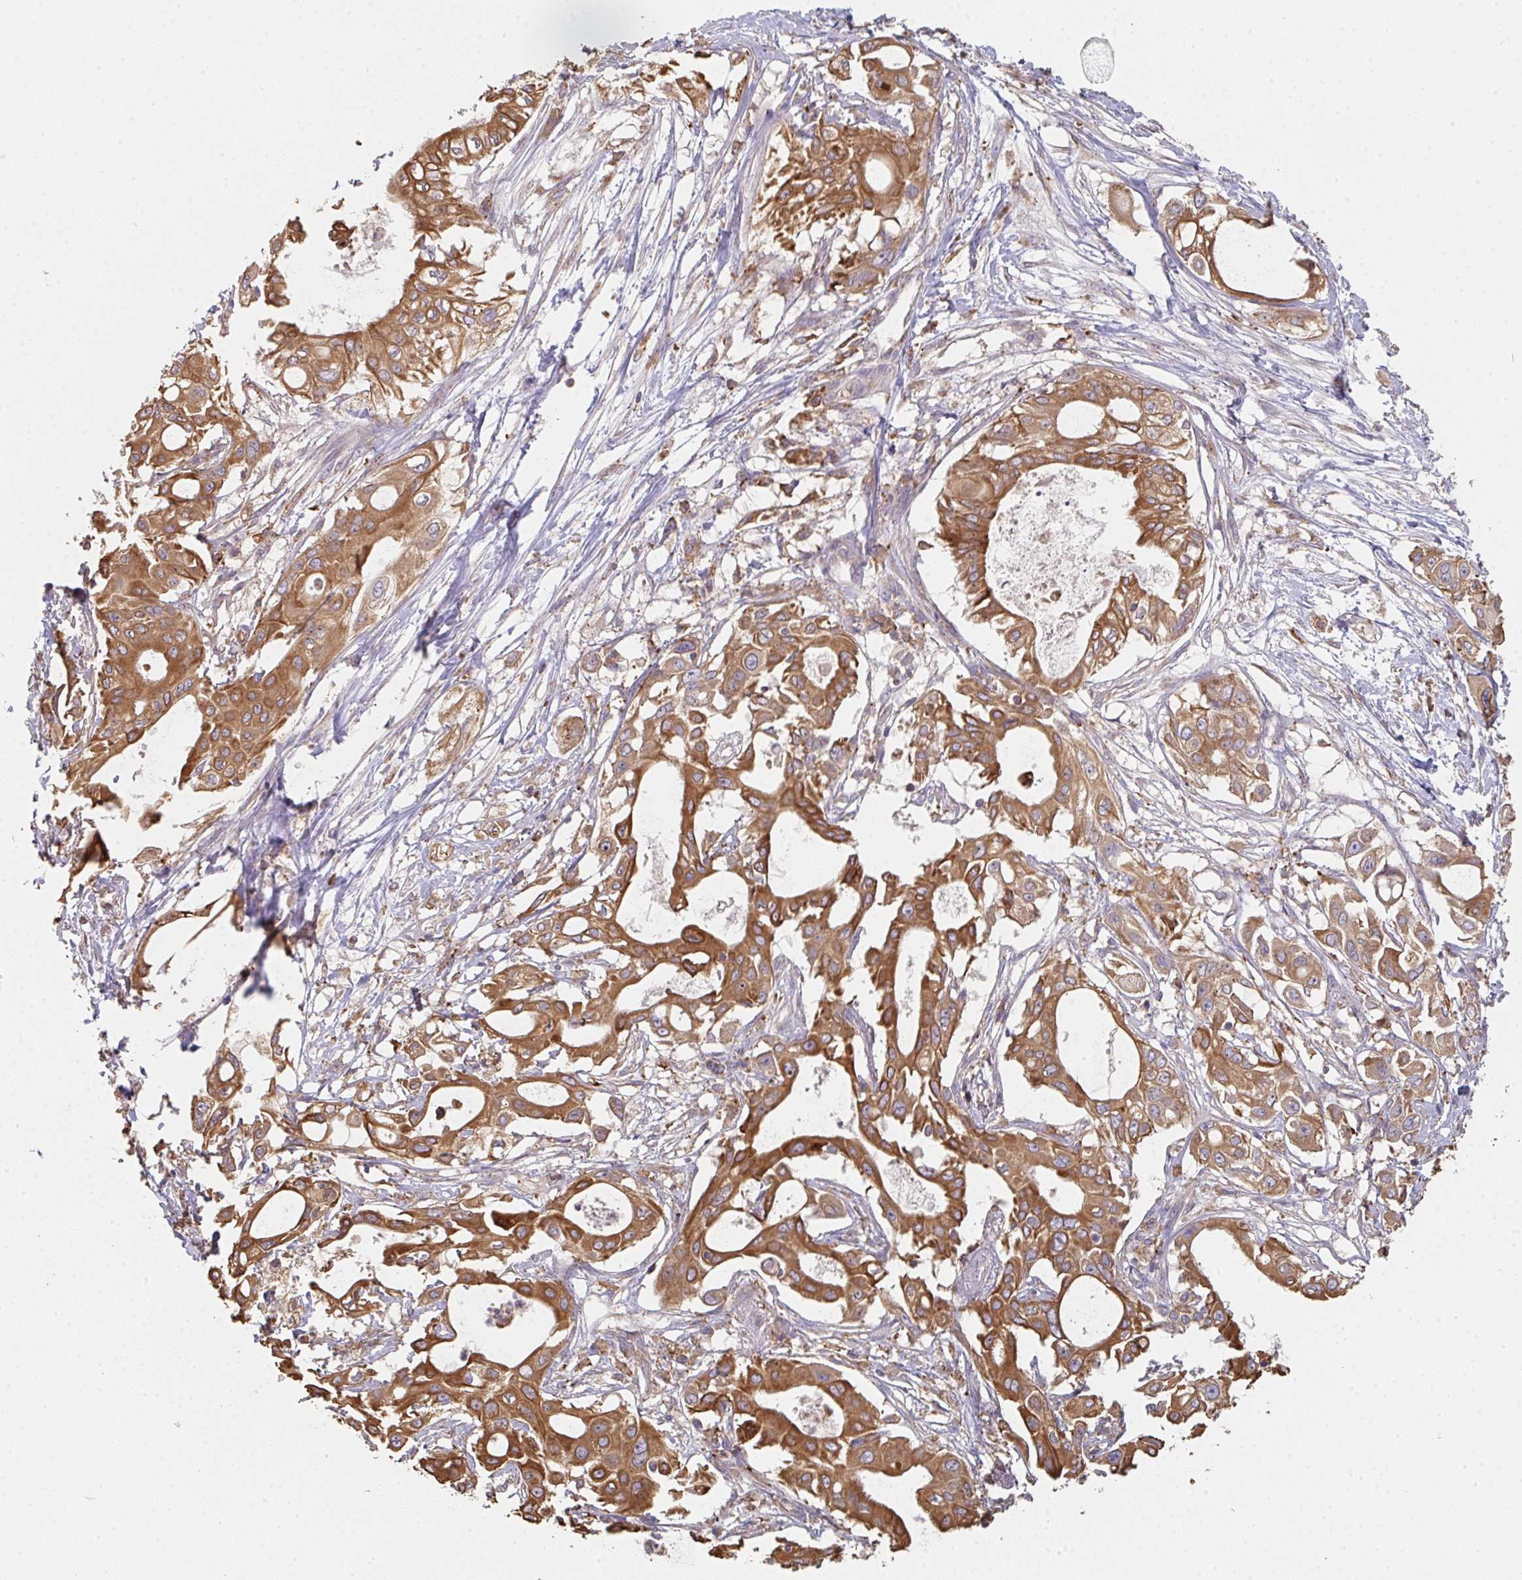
{"staining": {"intensity": "moderate", "quantity": ">75%", "location": "cytoplasmic/membranous"}, "tissue": "pancreatic cancer", "cell_type": "Tumor cells", "image_type": "cancer", "snomed": [{"axis": "morphology", "description": "Adenocarcinoma, NOS"}, {"axis": "topography", "description": "Pancreas"}], "caption": "Brown immunohistochemical staining in pancreatic cancer displays moderate cytoplasmic/membranous positivity in about >75% of tumor cells. The staining is performed using DAB brown chromogen to label protein expression. The nuclei are counter-stained blue using hematoxylin.", "gene": "POLG", "patient": {"sex": "female", "age": 68}}